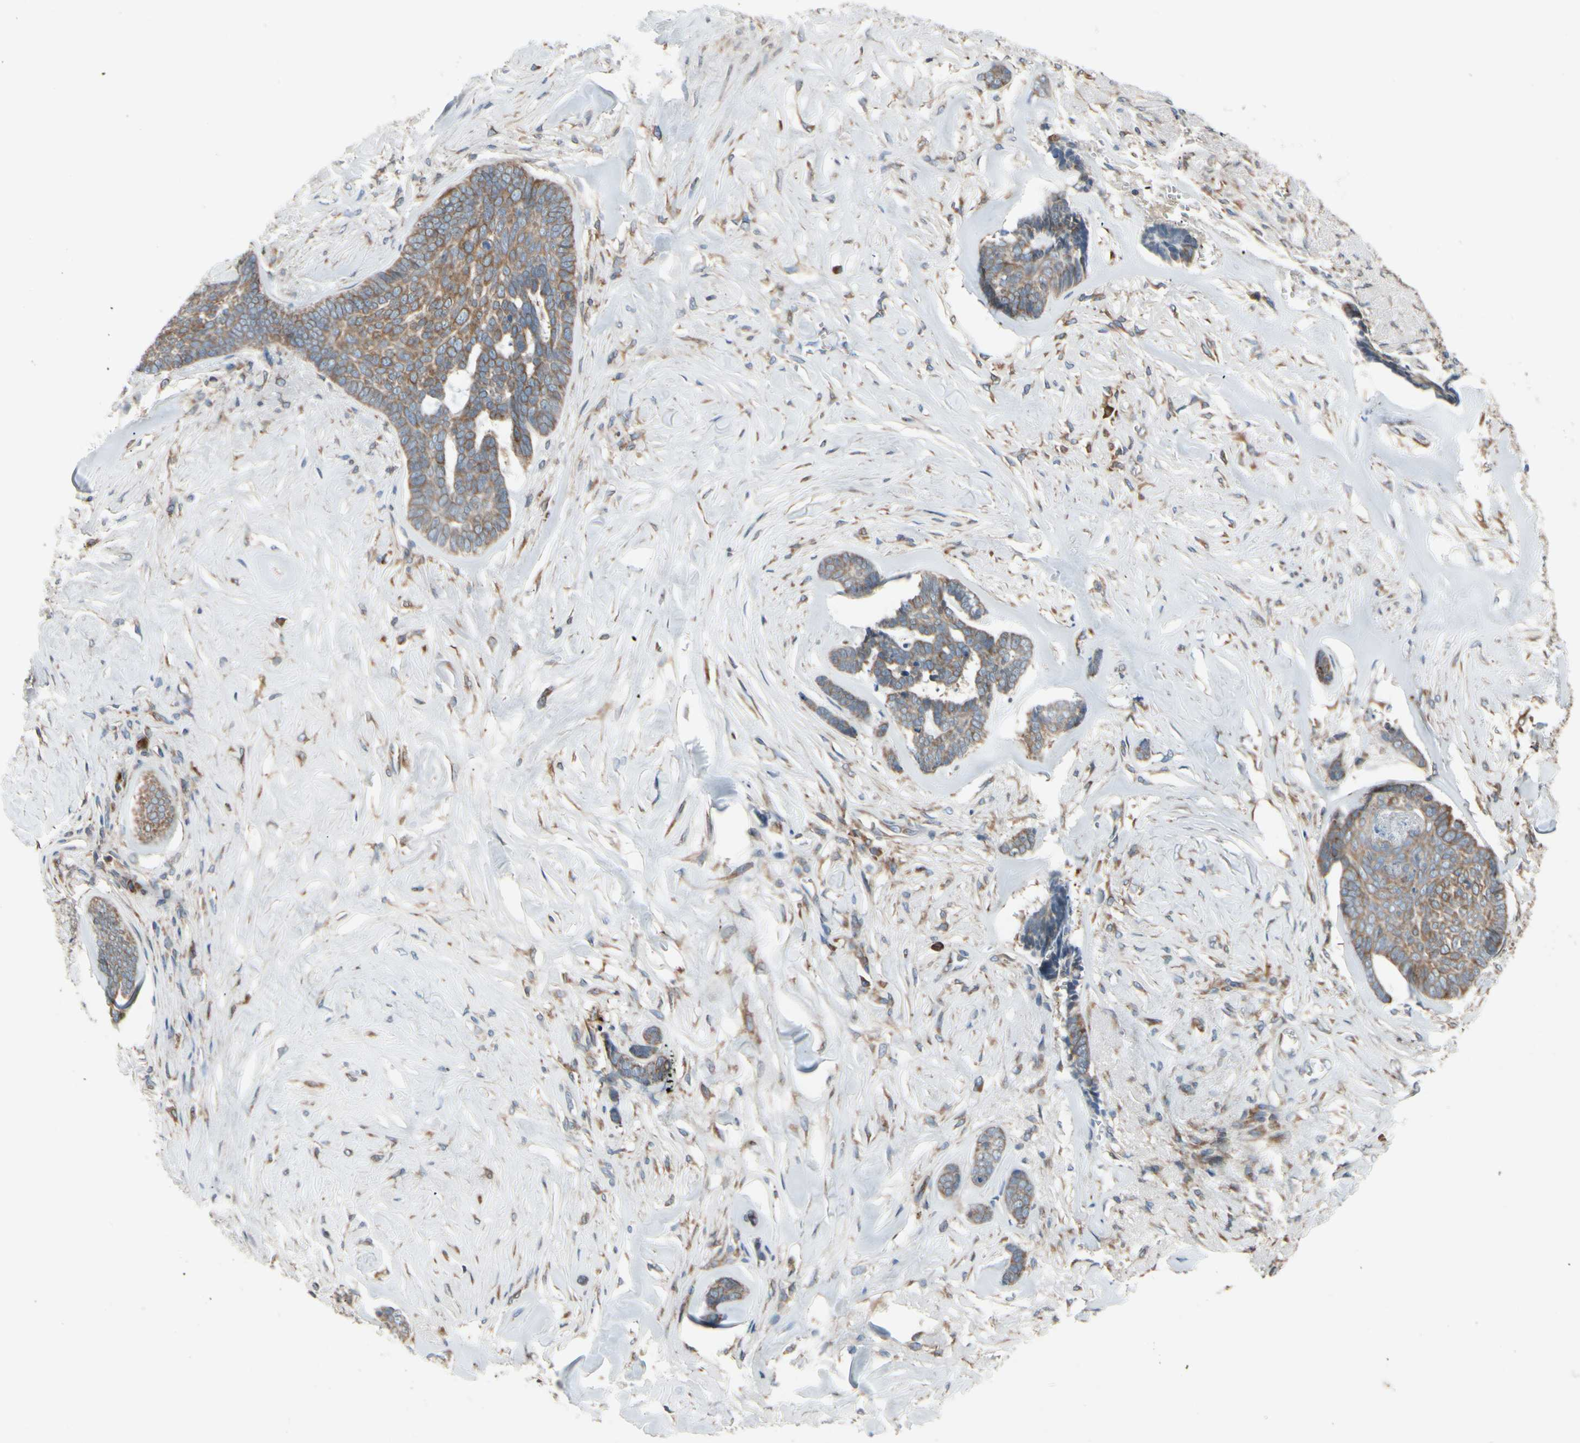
{"staining": {"intensity": "moderate", "quantity": ">75%", "location": "cytoplasmic/membranous"}, "tissue": "skin cancer", "cell_type": "Tumor cells", "image_type": "cancer", "snomed": [{"axis": "morphology", "description": "Basal cell carcinoma"}, {"axis": "topography", "description": "Skin"}], "caption": "Protein expression analysis of skin basal cell carcinoma demonstrates moderate cytoplasmic/membranous staining in about >75% of tumor cells.", "gene": "CLCC1", "patient": {"sex": "male", "age": 84}}